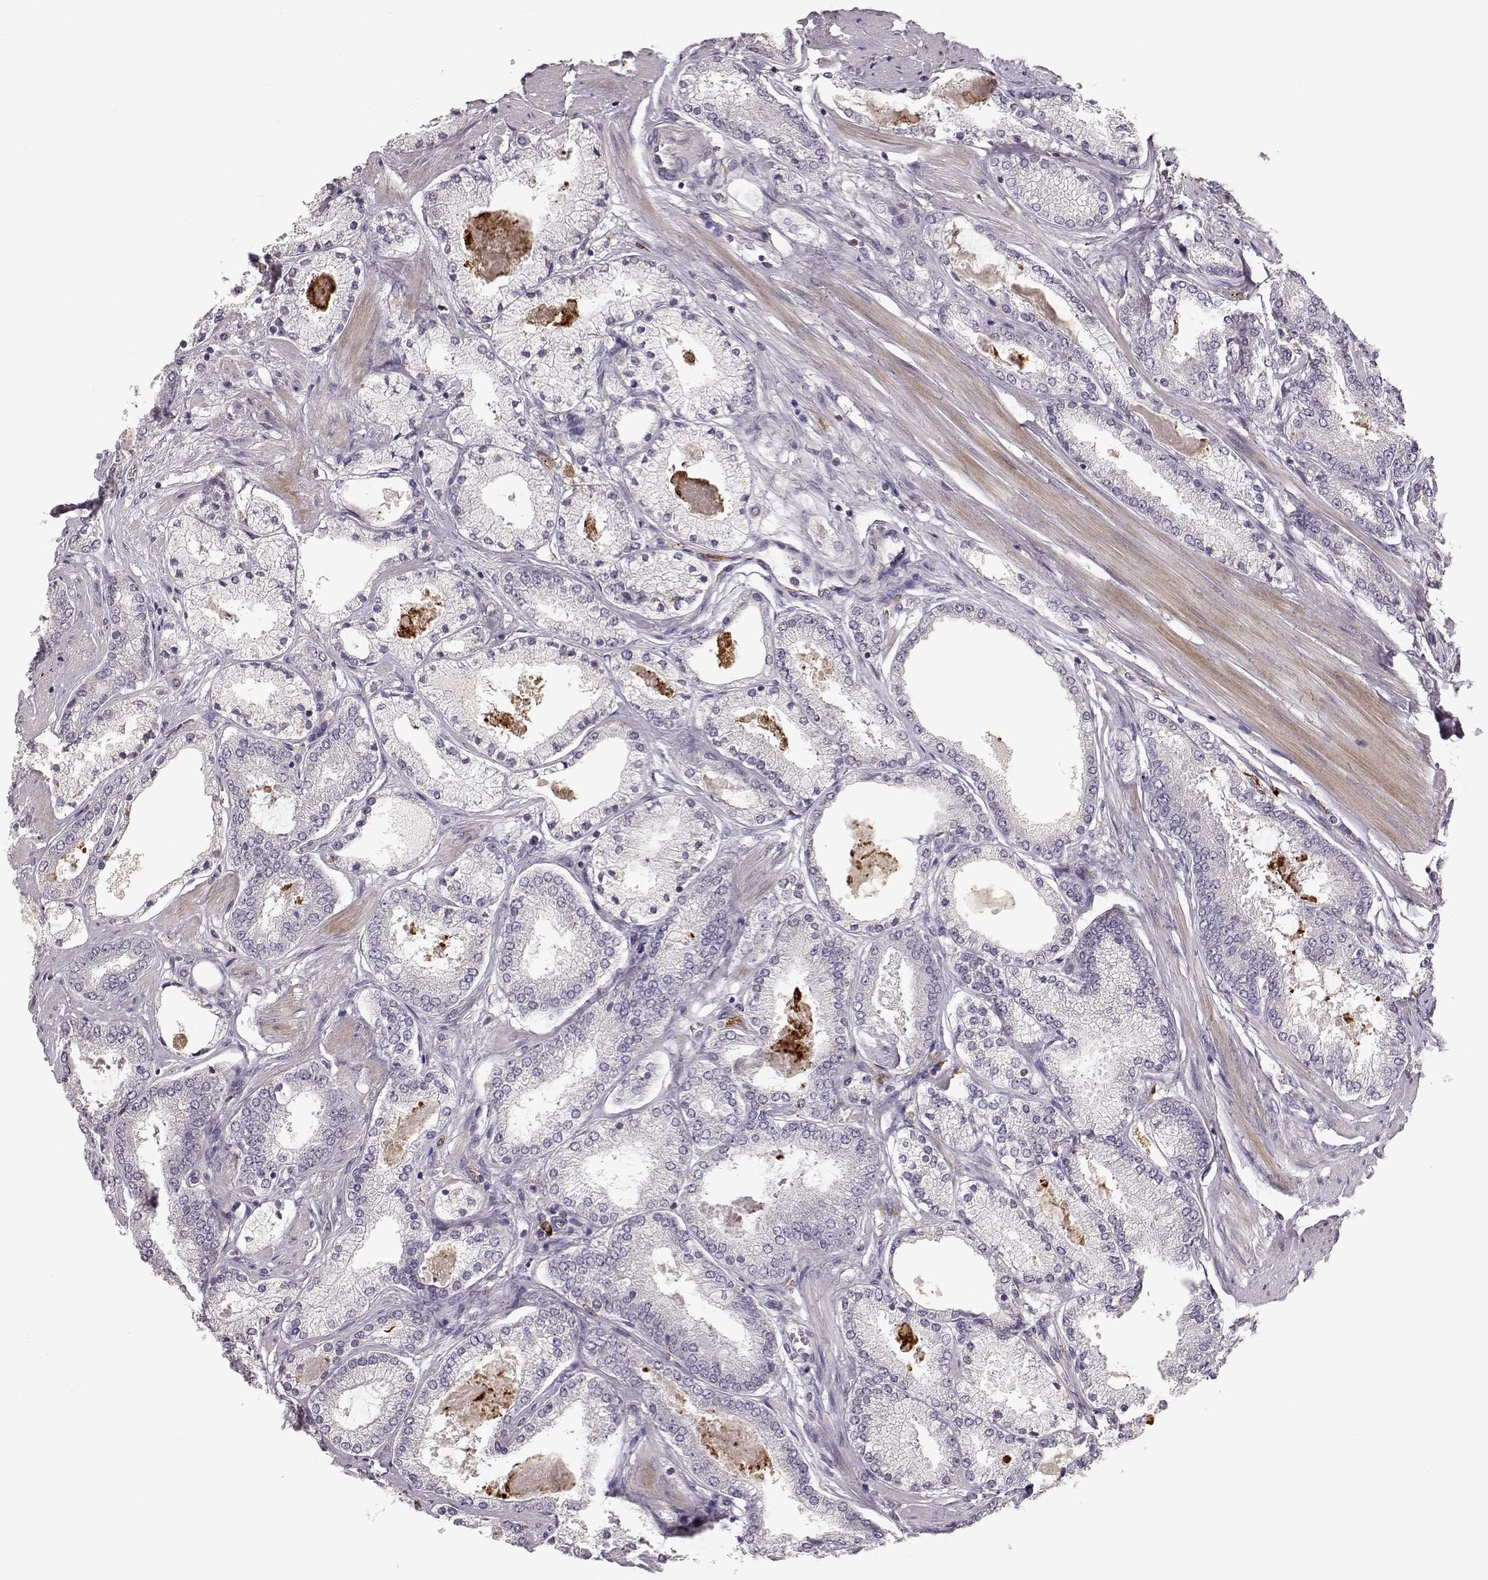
{"staining": {"intensity": "negative", "quantity": "none", "location": "none"}, "tissue": "prostate cancer", "cell_type": "Tumor cells", "image_type": "cancer", "snomed": [{"axis": "morphology", "description": "Adenocarcinoma, High grade"}, {"axis": "topography", "description": "Prostate"}], "caption": "Image shows no significant protein expression in tumor cells of prostate adenocarcinoma (high-grade). (DAB (3,3'-diaminobenzidine) IHC, high magnification).", "gene": "CCNF", "patient": {"sex": "male", "age": 63}}